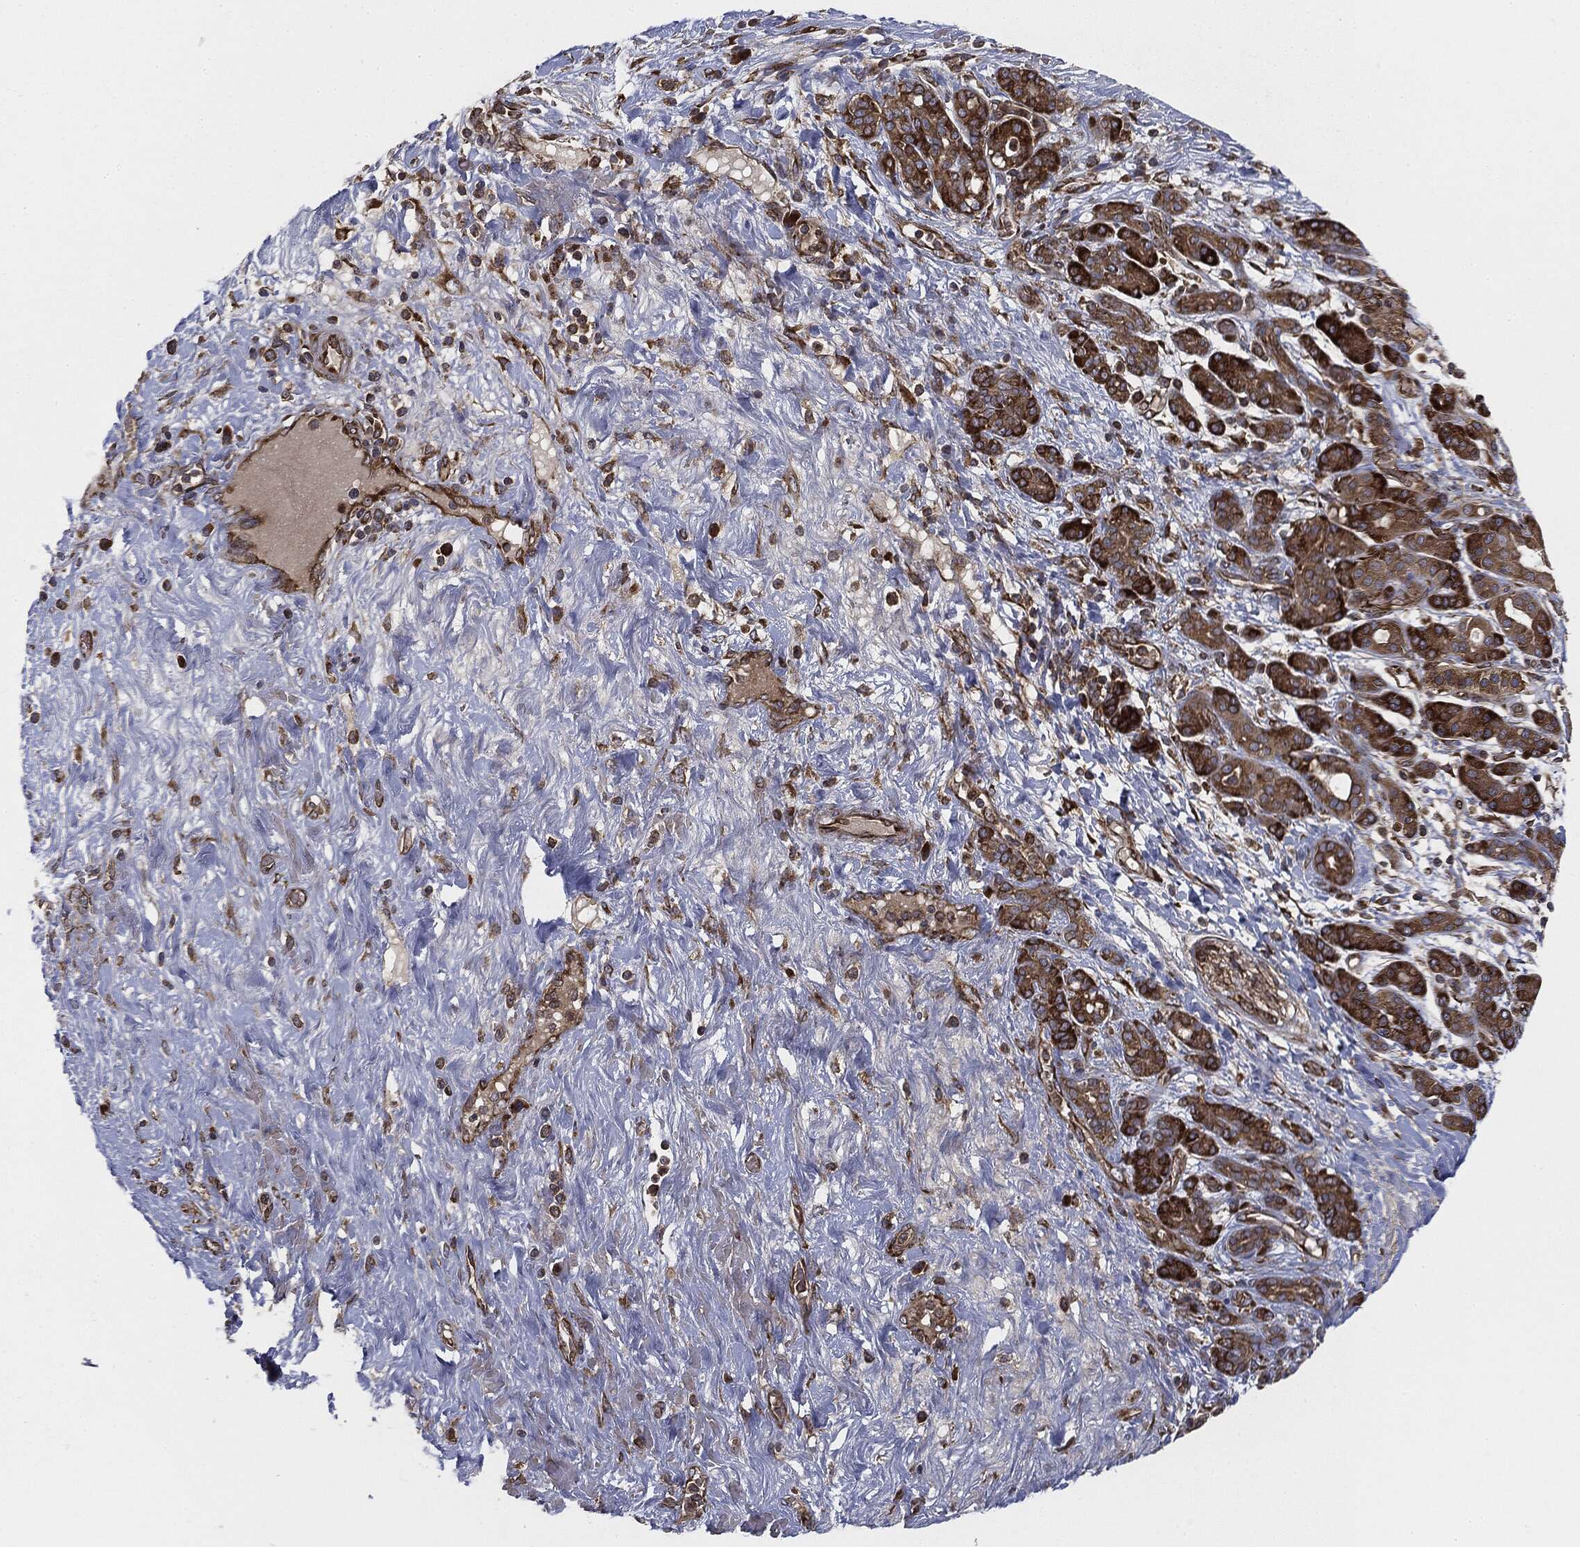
{"staining": {"intensity": "strong", "quantity": ">75%", "location": "cytoplasmic/membranous"}, "tissue": "pancreatic cancer", "cell_type": "Tumor cells", "image_type": "cancer", "snomed": [{"axis": "morphology", "description": "Adenocarcinoma, NOS"}, {"axis": "topography", "description": "Pancreas"}], "caption": "Protein analysis of adenocarcinoma (pancreatic) tissue reveals strong cytoplasmic/membranous staining in approximately >75% of tumor cells.", "gene": "EIF2AK2", "patient": {"sex": "male", "age": 44}}